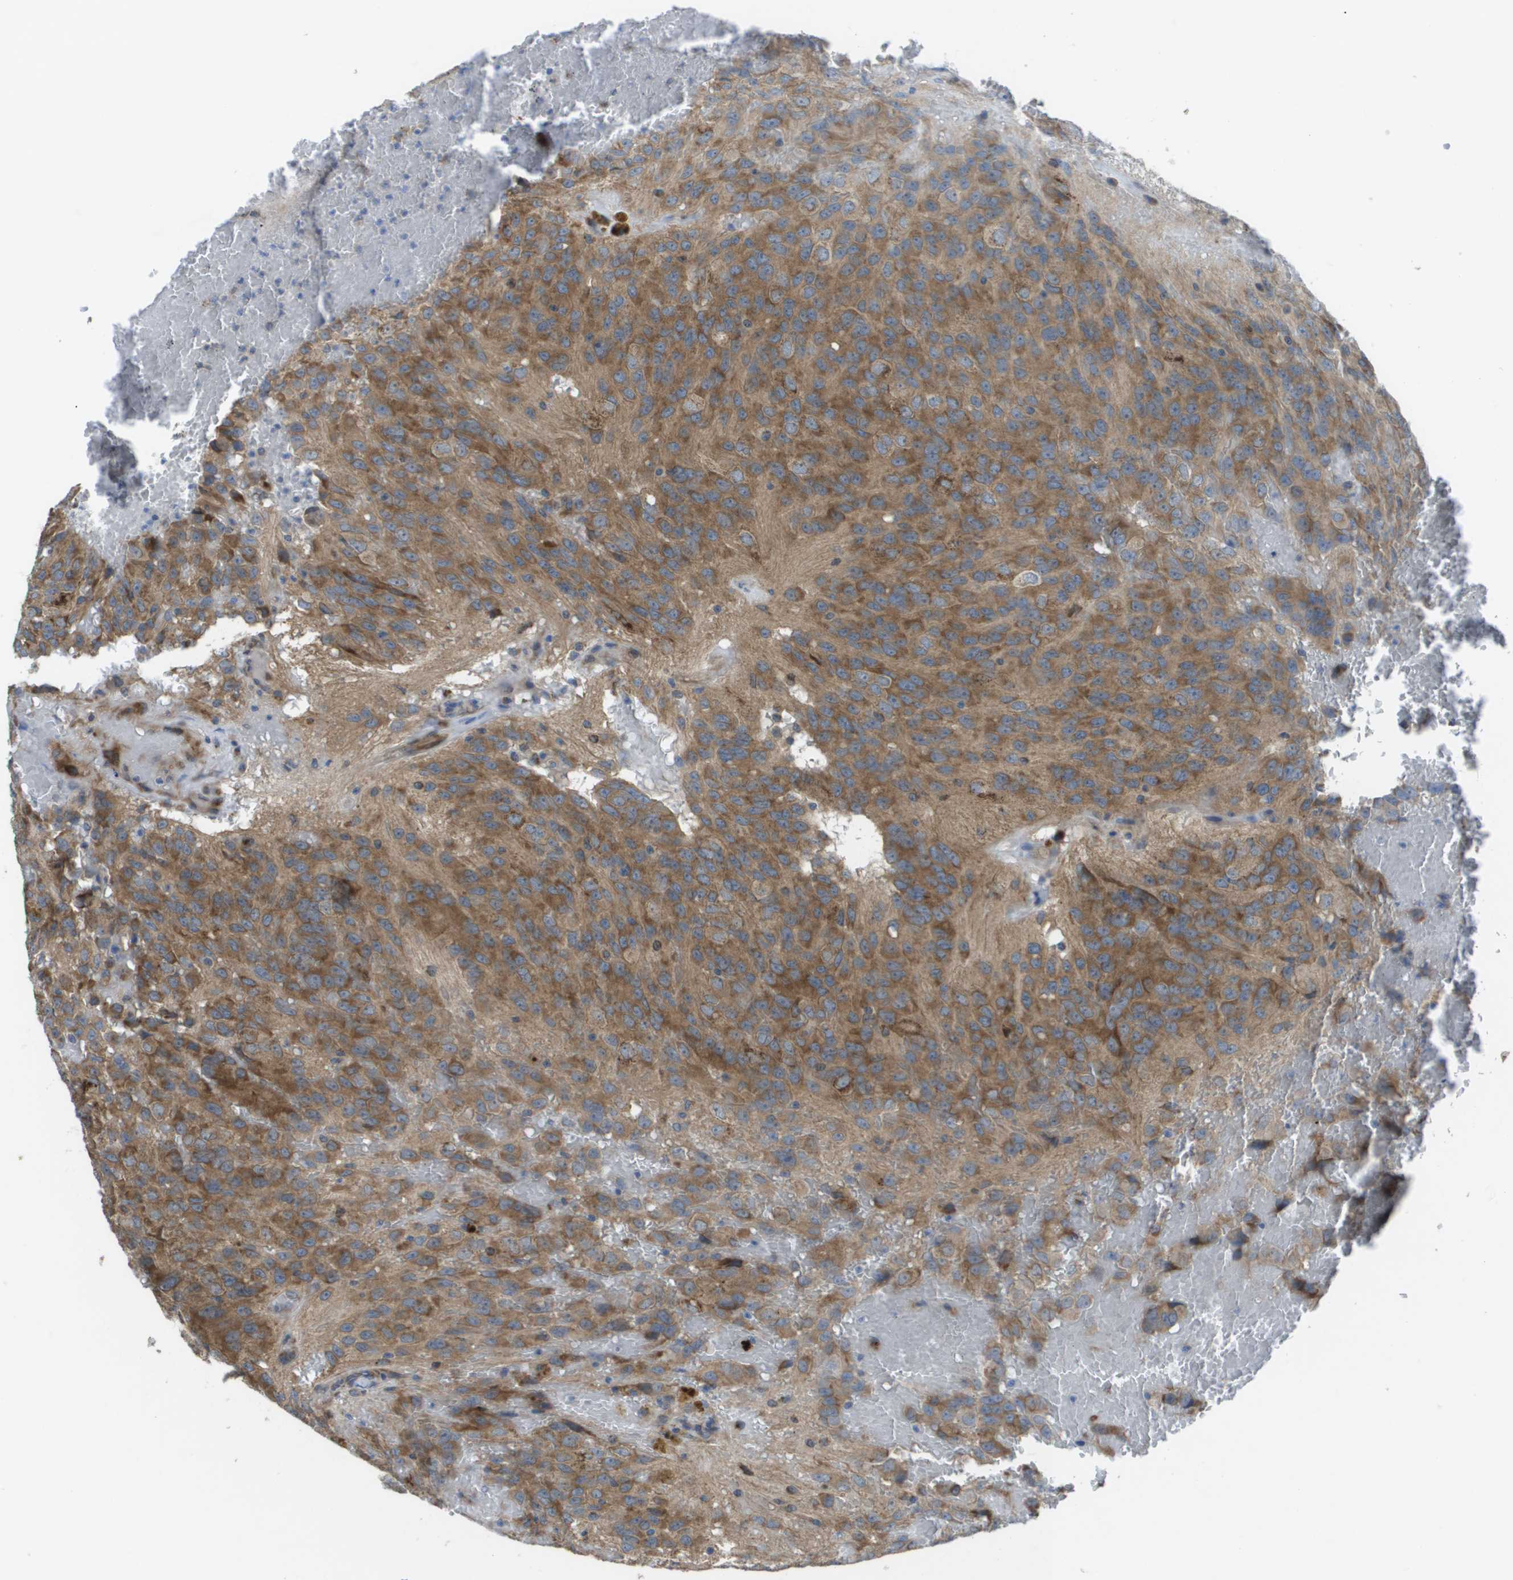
{"staining": {"intensity": "moderate", "quantity": ">75%", "location": "cytoplasmic/membranous"}, "tissue": "glioma", "cell_type": "Tumor cells", "image_type": "cancer", "snomed": [{"axis": "morphology", "description": "Glioma, malignant, High grade"}, {"axis": "topography", "description": "Brain"}], "caption": "Immunohistochemistry (IHC) staining of glioma, which shows medium levels of moderate cytoplasmic/membranous staining in about >75% of tumor cells indicating moderate cytoplasmic/membranous protein positivity. The staining was performed using DAB (brown) for protein detection and nuclei were counterstained in hematoxylin (blue).", "gene": "CLCN2", "patient": {"sex": "male", "age": 32}}